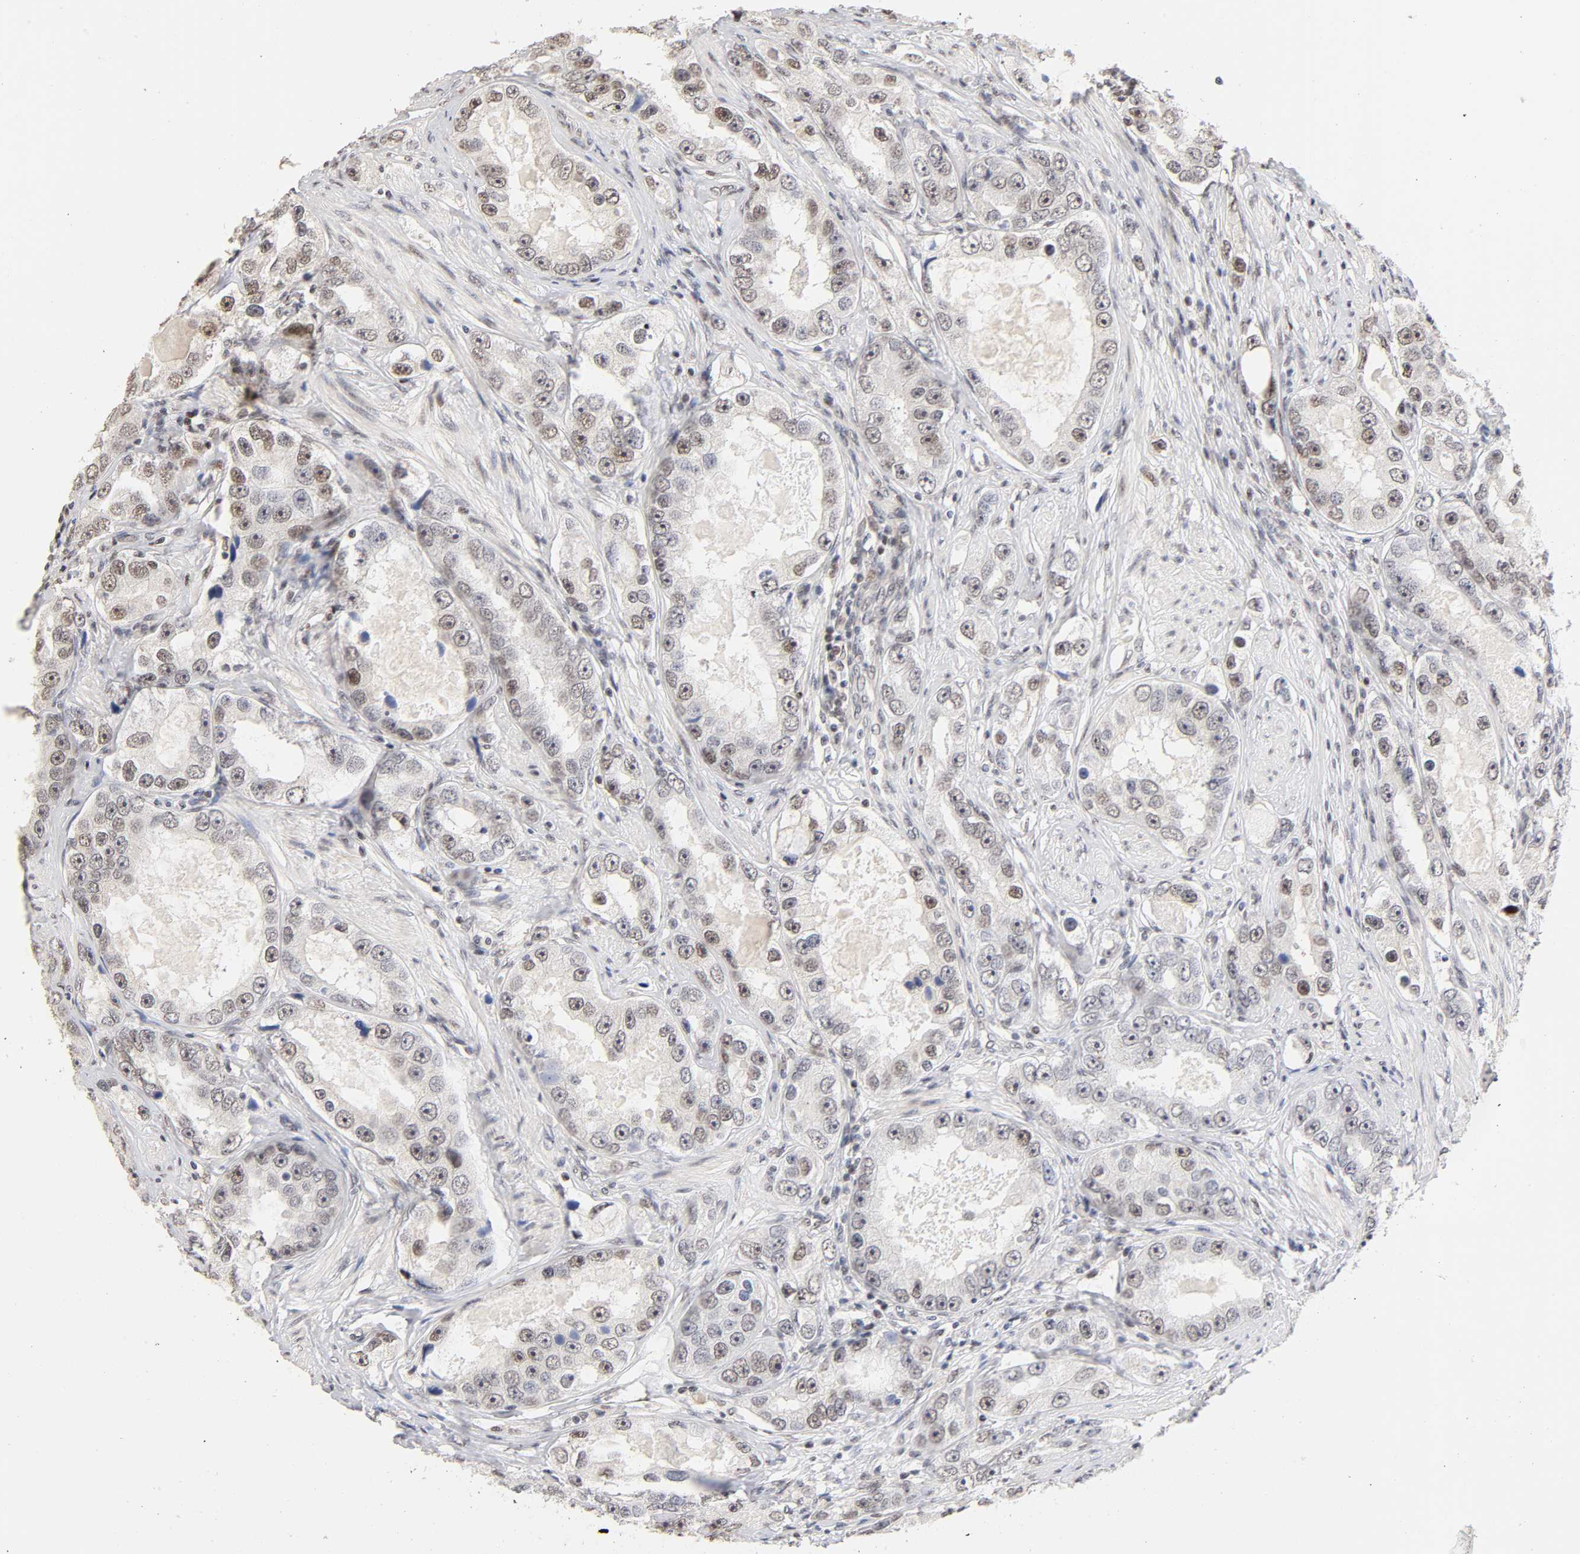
{"staining": {"intensity": "moderate", "quantity": "25%-75%", "location": "nuclear"}, "tissue": "prostate cancer", "cell_type": "Tumor cells", "image_type": "cancer", "snomed": [{"axis": "morphology", "description": "Adenocarcinoma, High grade"}, {"axis": "topography", "description": "Prostate"}], "caption": "An IHC micrograph of neoplastic tissue is shown. Protein staining in brown shows moderate nuclear positivity in high-grade adenocarcinoma (prostate) within tumor cells. Nuclei are stained in blue.", "gene": "TP53RK", "patient": {"sex": "male", "age": 63}}